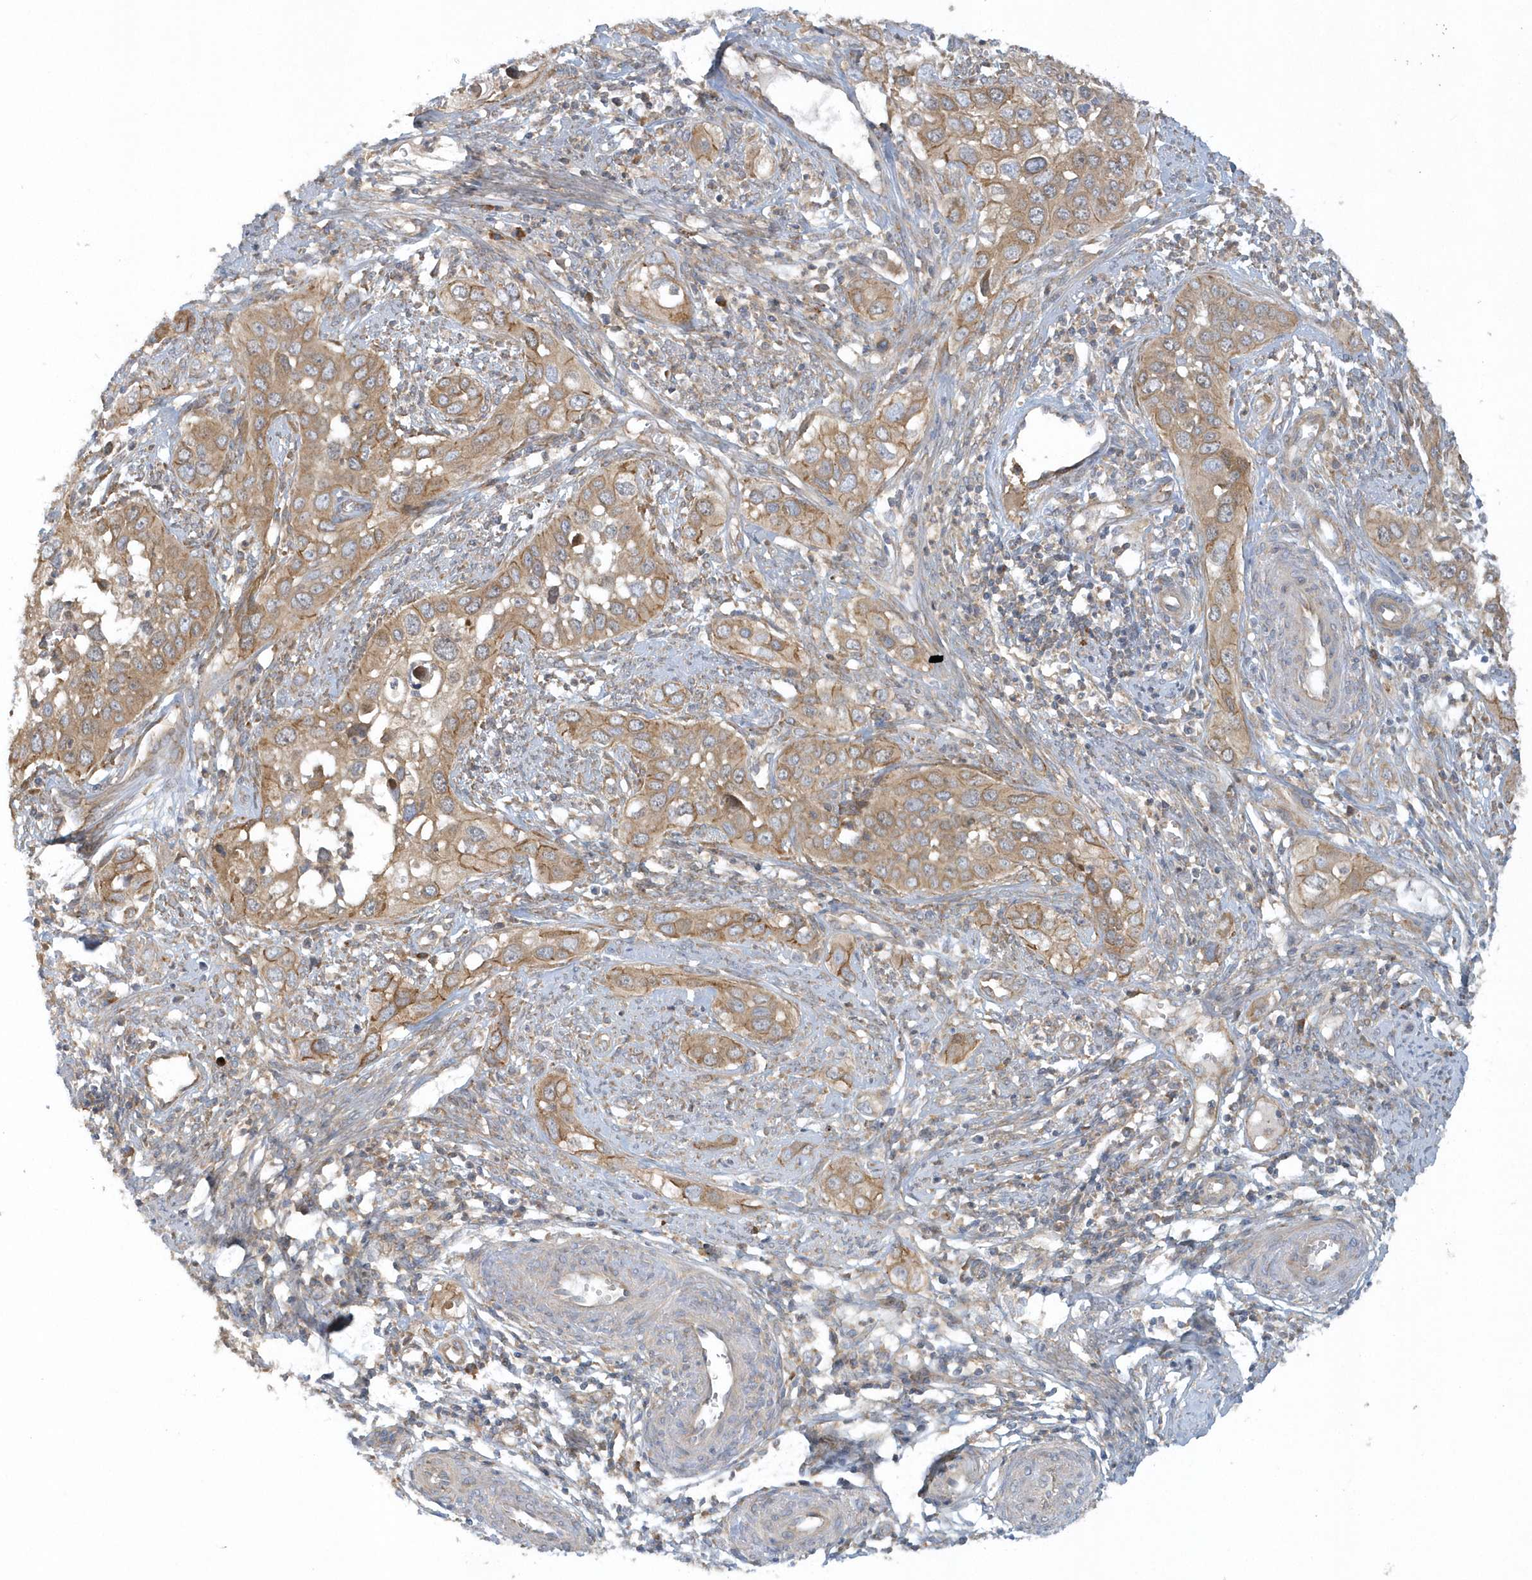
{"staining": {"intensity": "moderate", "quantity": ">75%", "location": "cytoplasmic/membranous"}, "tissue": "cervical cancer", "cell_type": "Tumor cells", "image_type": "cancer", "snomed": [{"axis": "morphology", "description": "Squamous cell carcinoma, NOS"}, {"axis": "topography", "description": "Cervix"}], "caption": "Protein positivity by IHC shows moderate cytoplasmic/membranous staining in approximately >75% of tumor cells in cervical cancer (squamous cell carcinoma).", "gene": "CNOT10", "patient": {"sex": "female", "age": 34}}